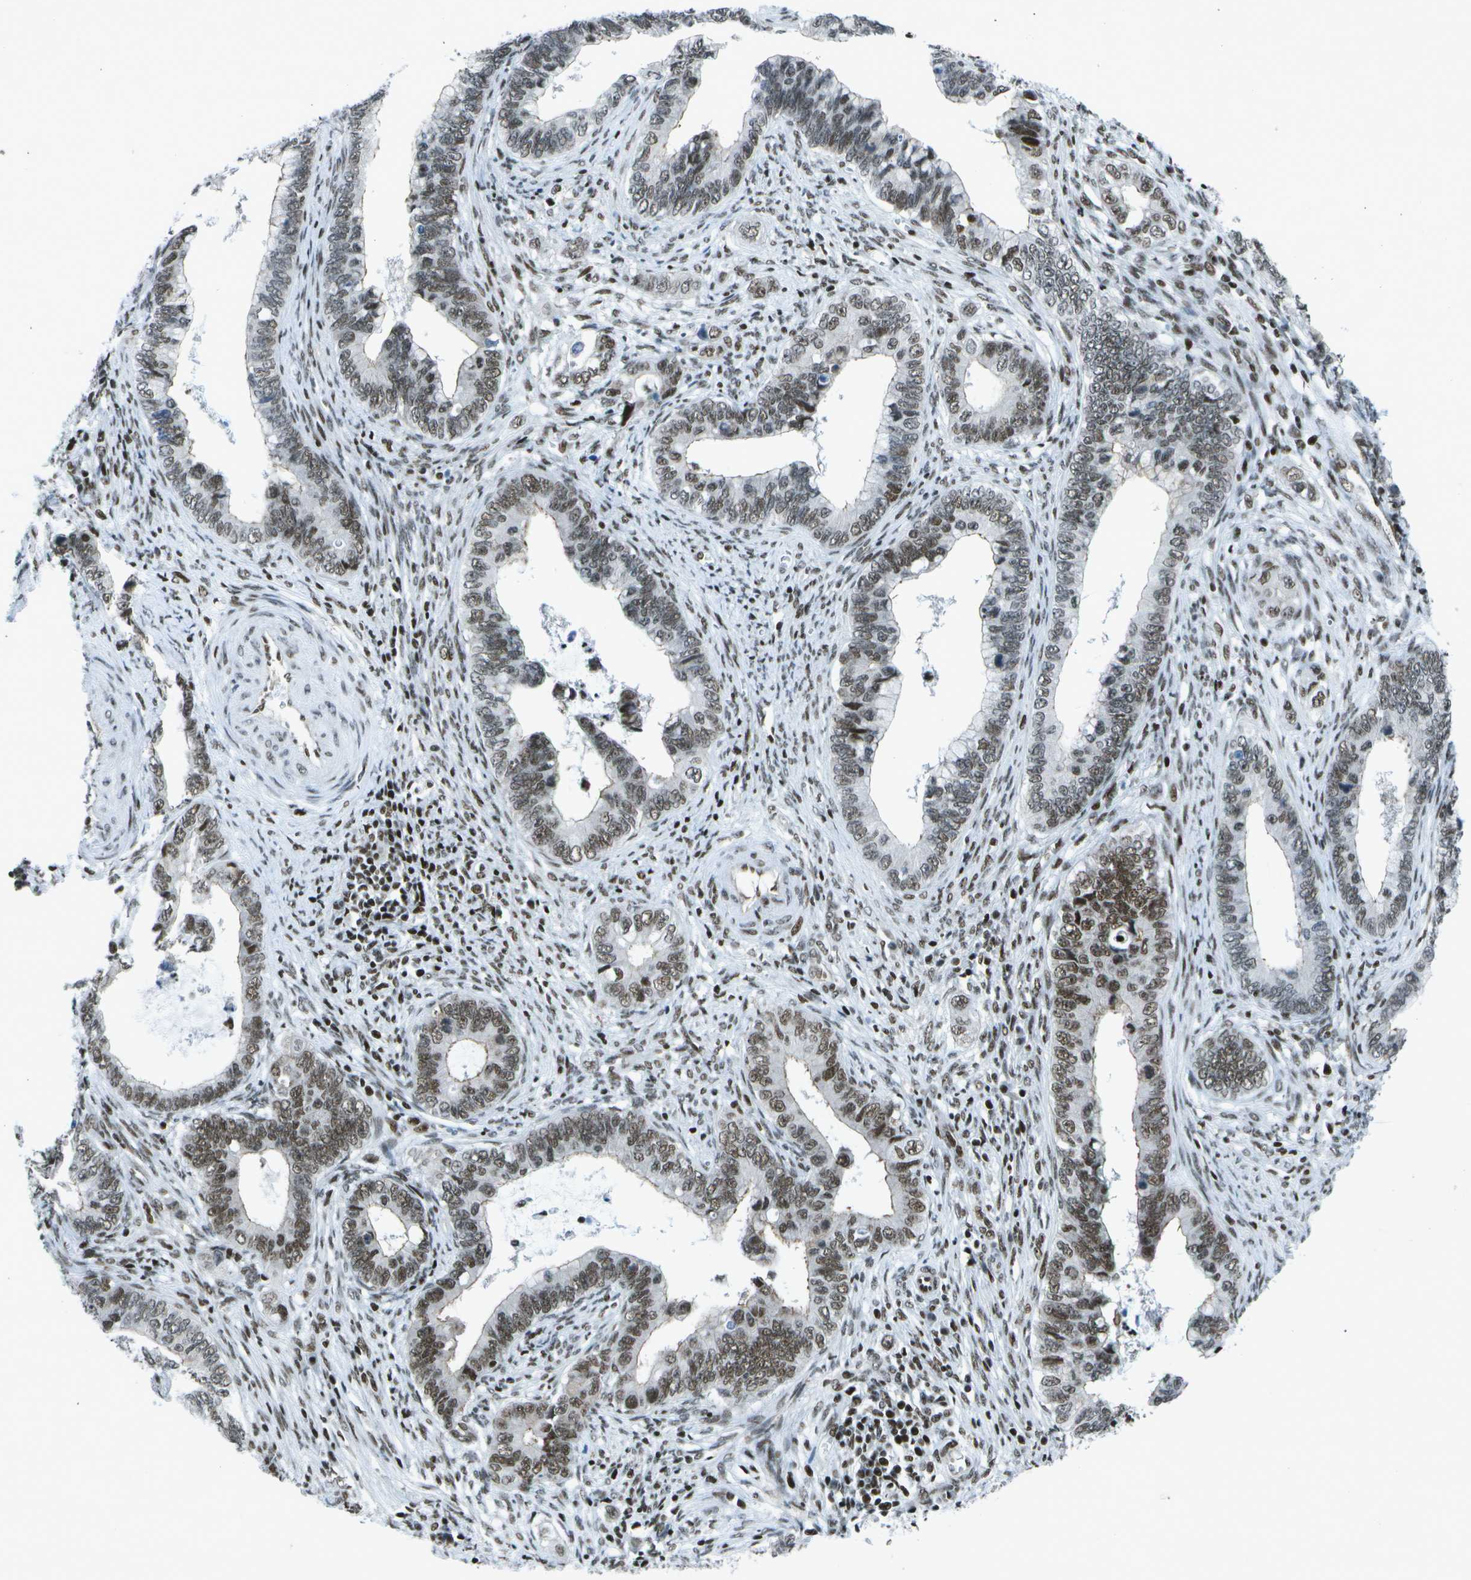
{"staining": {"intensity": "moderate", "quantity": "25%-75%", "location": "nuclear"}, "tissue": "cervical cancer", "cell_type": "Tumor cells", "image_type": "cancer", "snomed": [{"axis": "morphology", "description": "Adenocarcinoma, NOS"}, {"axis": "topography", "description": "Cervix"}], "caption": "A micrograph of human cervical cancer (adenocarcinoma) stained for a protein displays moderate nuclear brown staining in tumor cells.", "gene": "MTA2", "patient": {"sex": "female", "age": 44}}